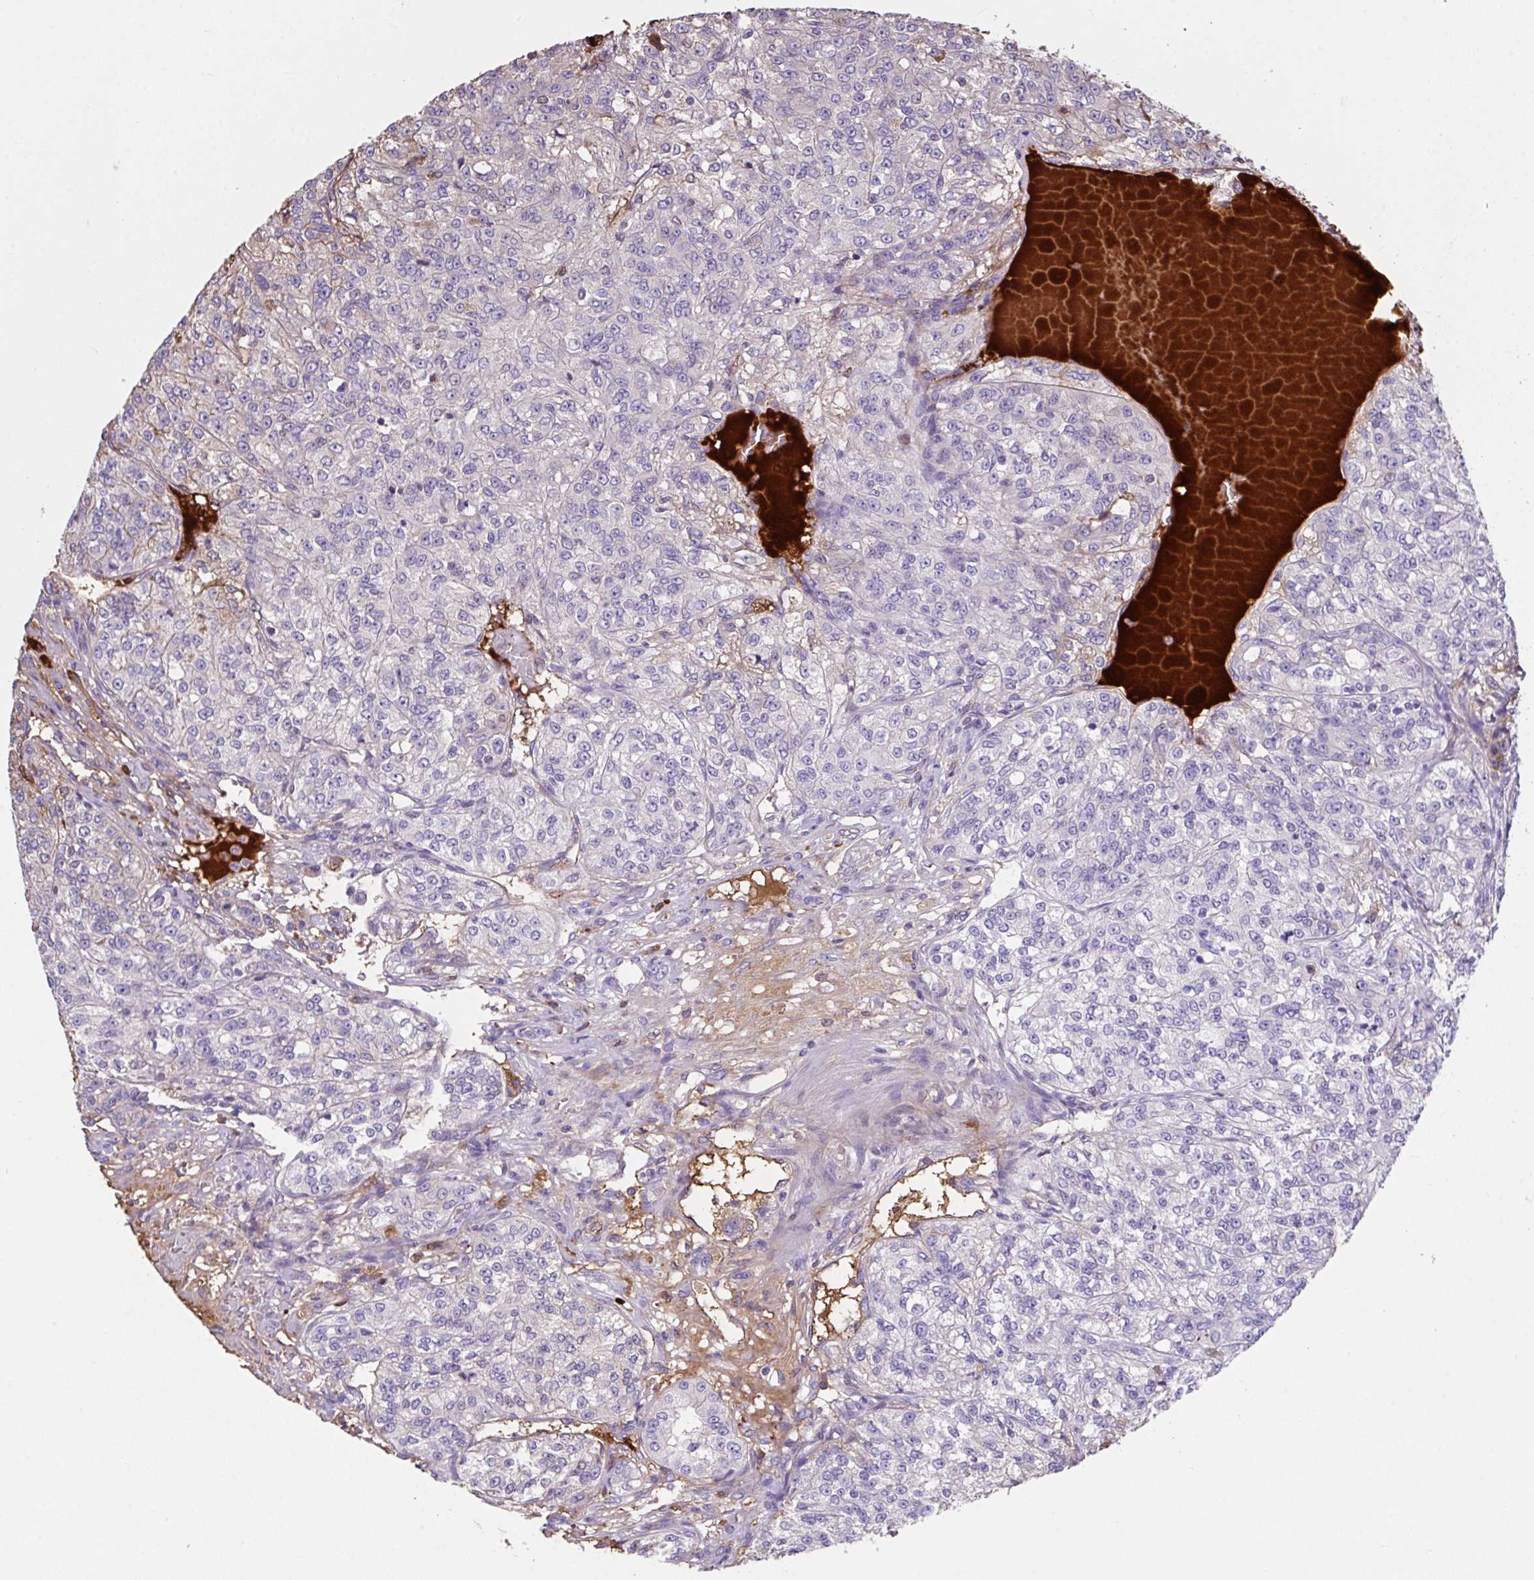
{"staining": {"intensity": "negative", "quantity": "none", "location": "none"}, "tissue": "renal cancer", "cell_type": "Tumor cells", "image_type": "cancer", "snomed": [{"axis": "morphology", "description": "Adenocarcinoma, NOS"}, {"axis": "topography", "description": "Kidney"}], "caption": "The IHC micrograph has no significant positivity in tumor cells of renal adenocarcinoma tissue.", "gene": "ZNF813", "patient": {"sex": "female", "age": 63}}